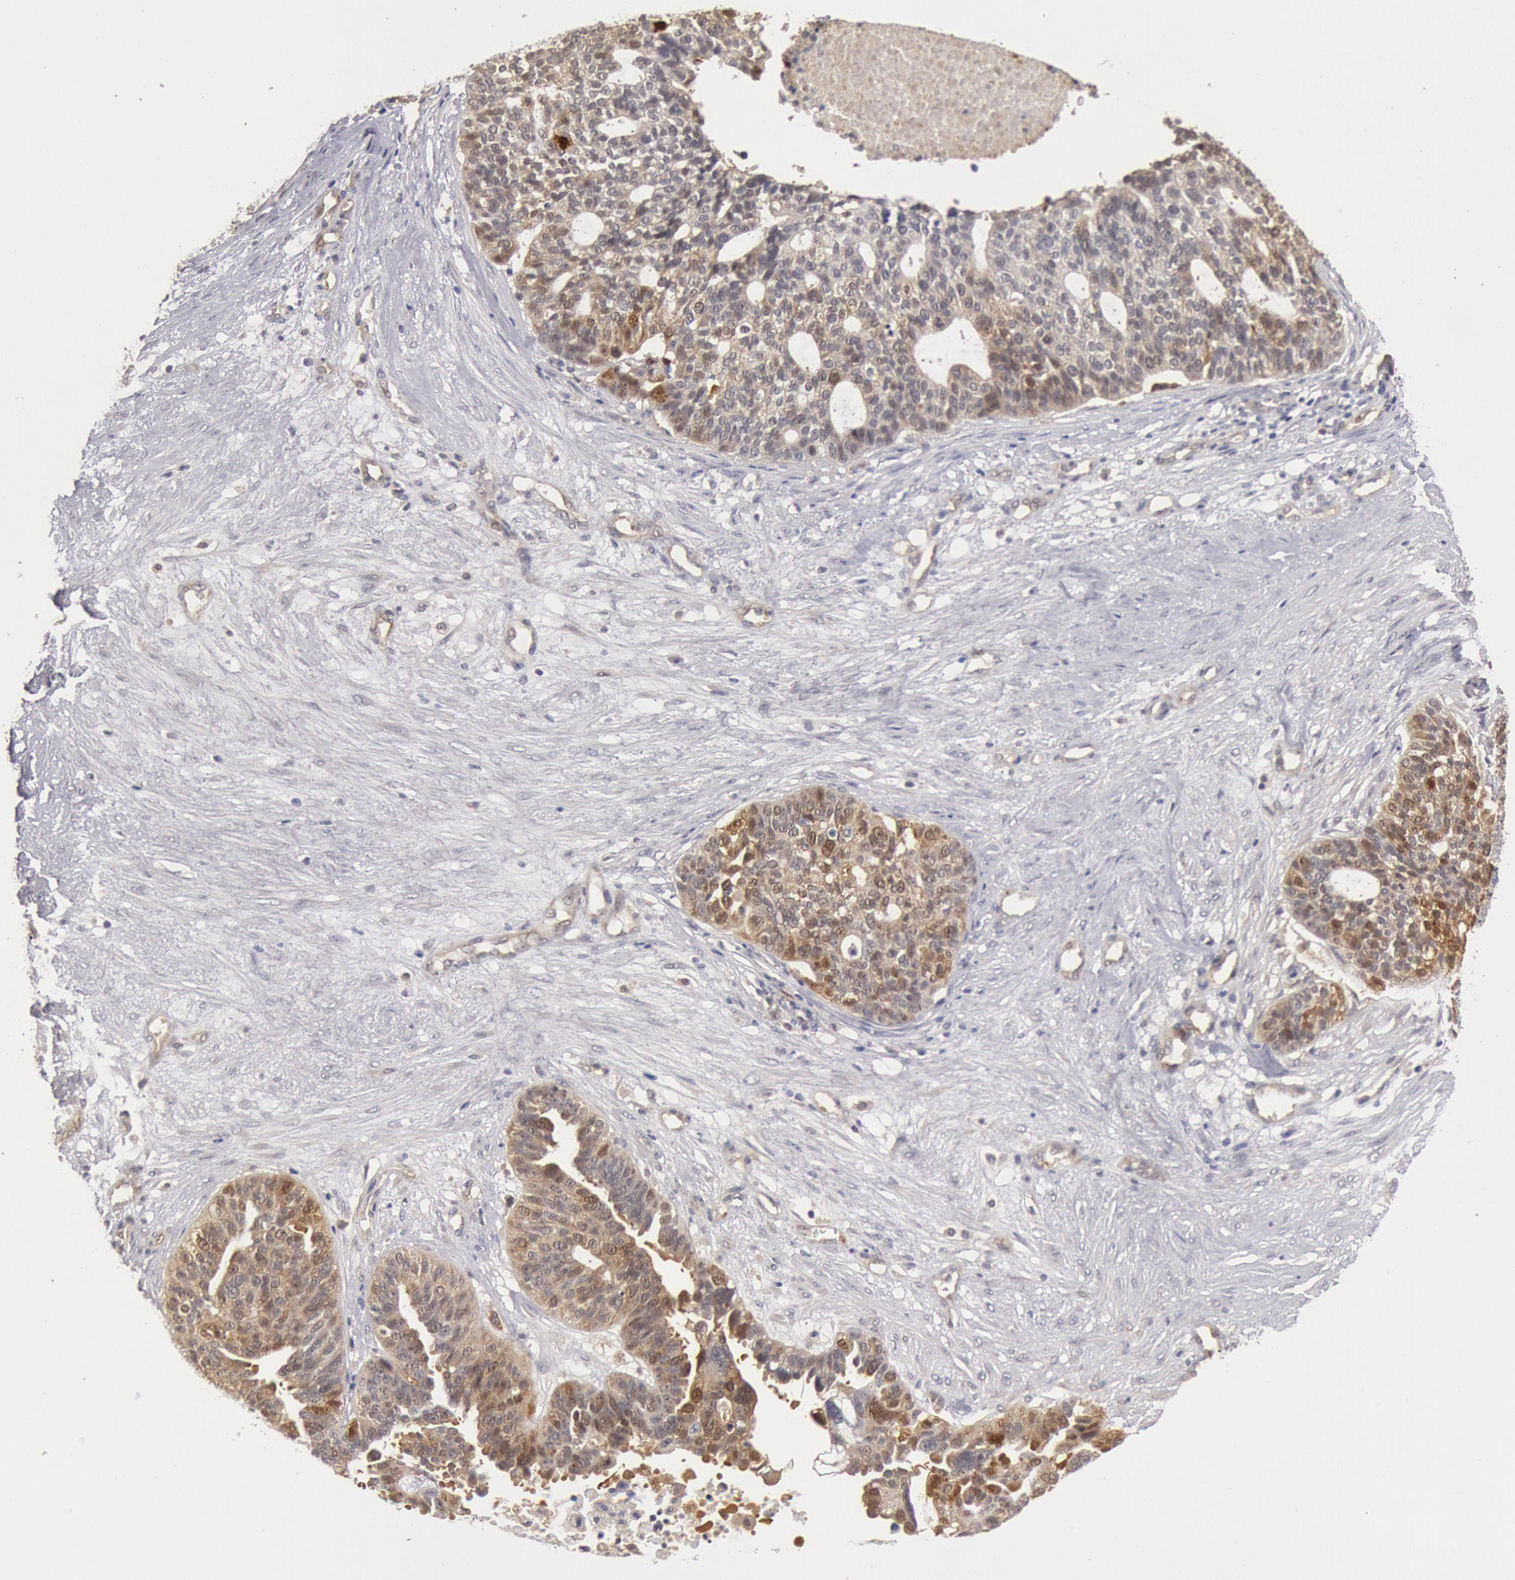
{"staining": {"intensity": "moderate", "quantity": "25%-75%", "location": "cytoplasmic/membranous,nuclear"}, "tissue": "ovarian cancer", "cell_type": "Tumor cells", "image_type": "cancer", "snomed": [{"axis": "morphology", "description": "Cystadenocarcinoma, serous, NOS"}, {"axis": "topography", "description": "Ovary"}], "caption": "This photomicrograph demonstrates ovarian cancer stained with immunohistochemistry (IHC) to label a protein in brown. The cytoplasmic/membranous and nuclear of tumor cells show moderate positivity for the protein. Nuclei are counter-stained blue.", "gene": "DNAJA1", "patient": {"sex": "female", "age": 59}}